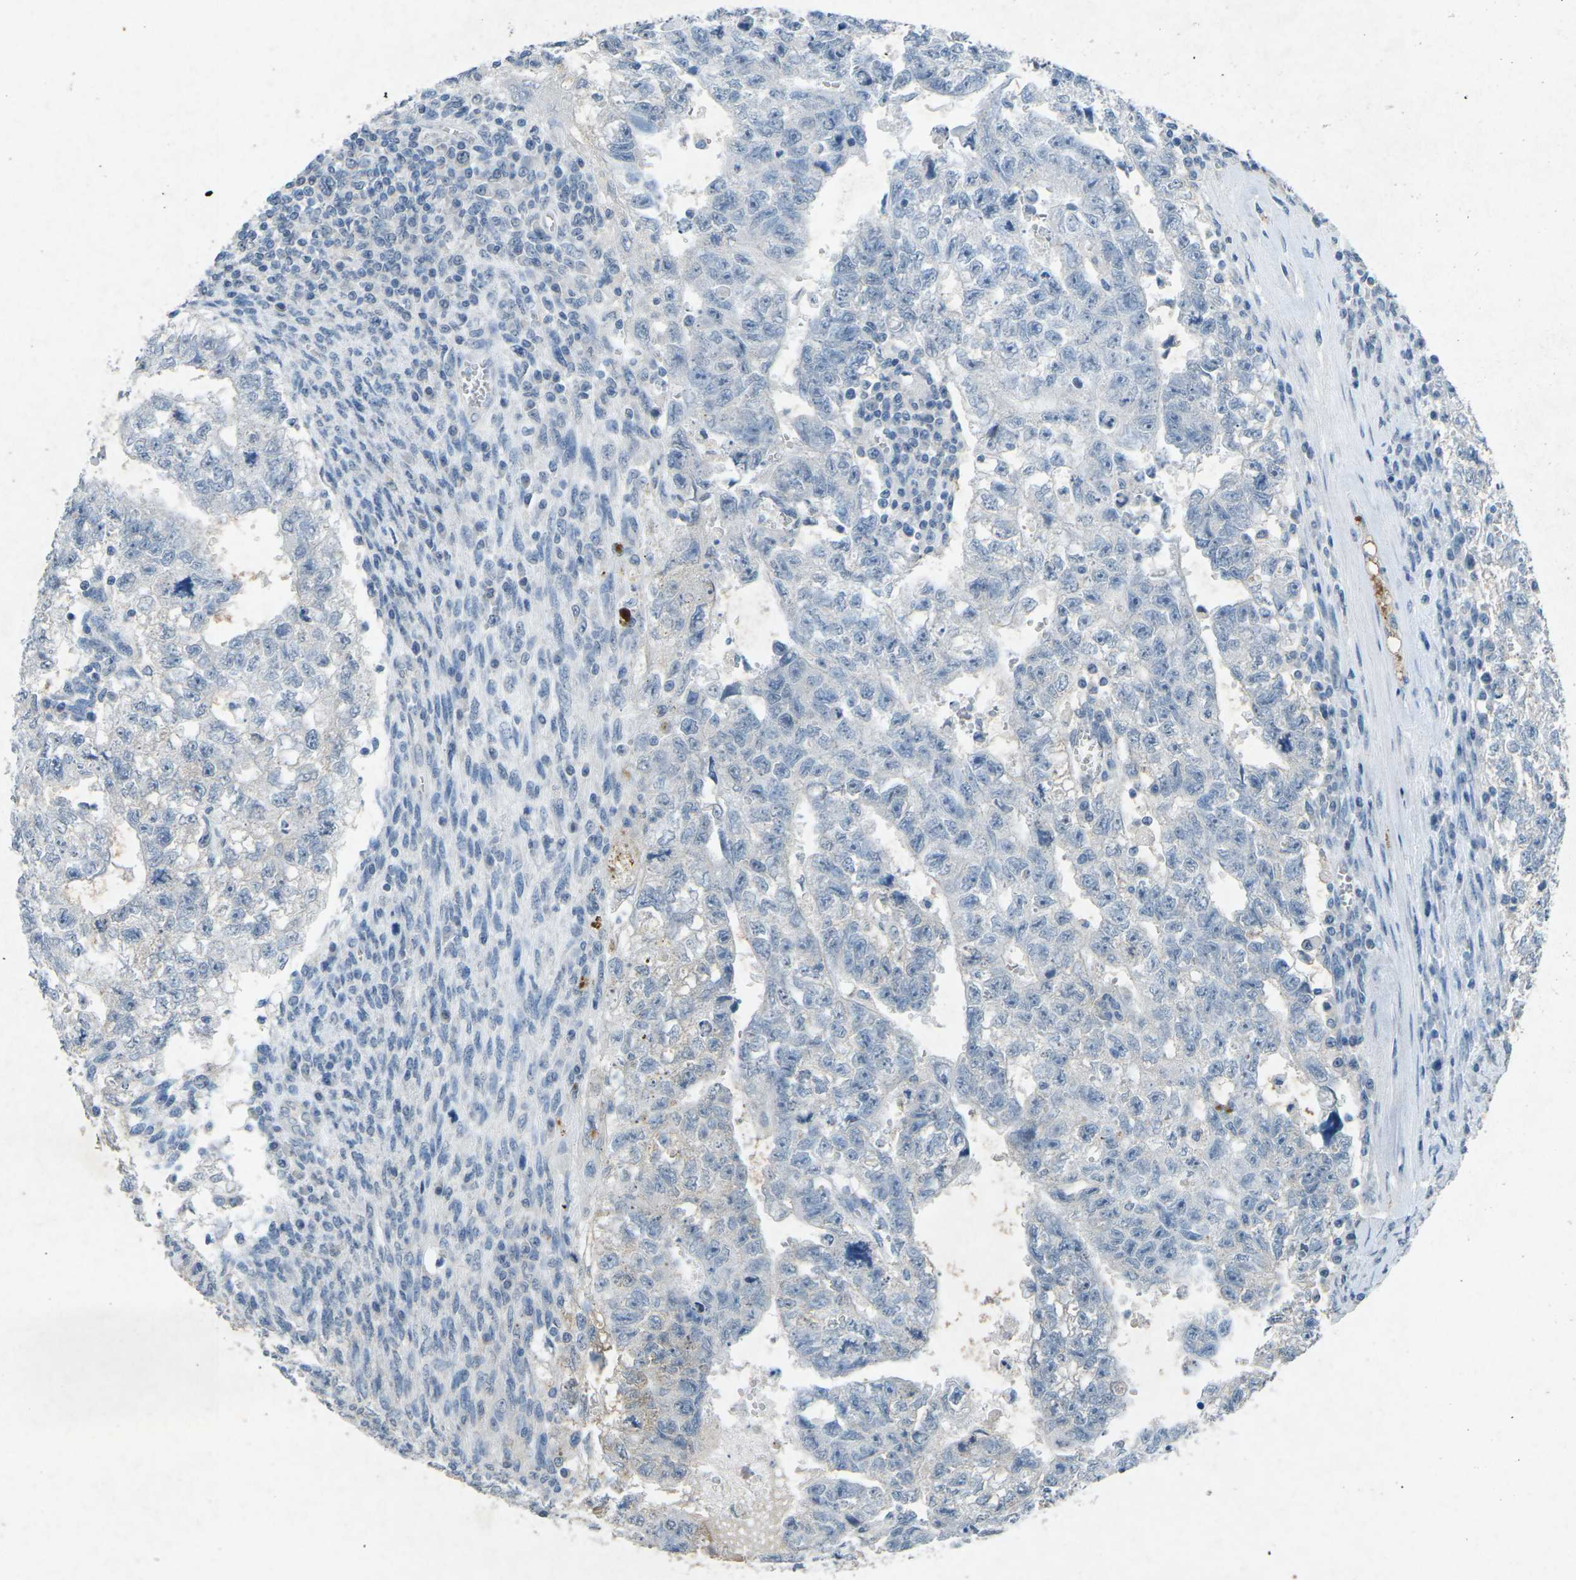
{"staining": {"intensity": "negative", "quantity": "none", "location": "none"}, "tissue": "testis cancer", "cell_type": "Tumor cells", "image_type": "cancer", "snomed": [{"axis": "morphology", "description": "Seminoma, NOS"}, {"axis": "morphology", "description": "Carcinoma, Embryonal, NOS"}, {"axis": "topography", "description": "Testis"}], "caption": "IHC image of neoplastic tissue: human testis seminoma stained with DAB (3,3'-diaminobenzidine) displays no significant protein positivity in tumor cells. The staining was performed using DAB to visualize the protein expression in brown, while the nuclei were stained in blue with hematoxylin (Magnification: 20x).", "gene": "A1BG", "patient": {"sex": "male", "age": 38}}